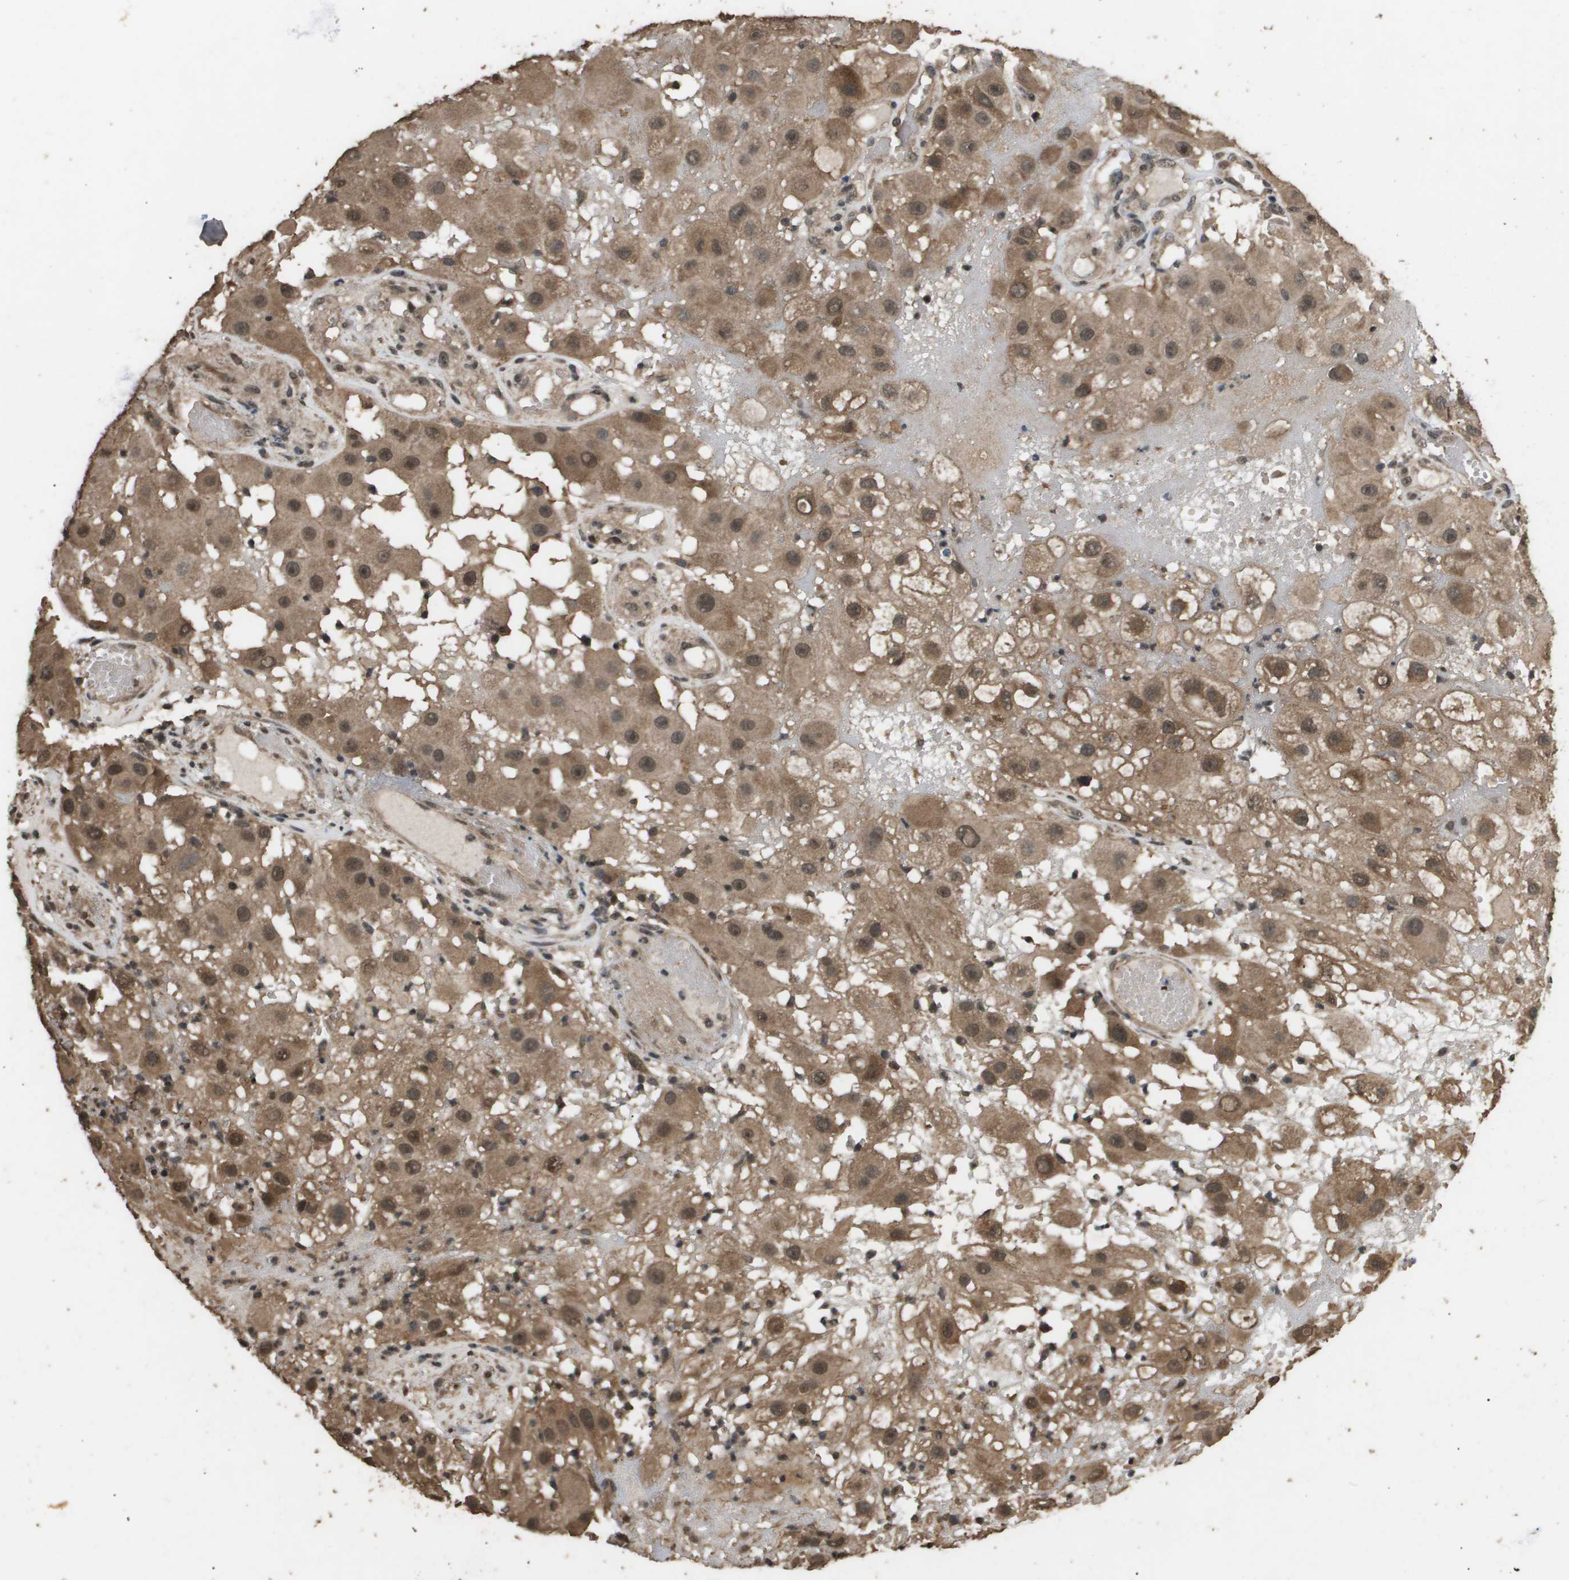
{"staining": {"intensity": "moderate", "quantity": ">75%", "location": "cytoplasmic/membranous,nuclear"}, "tissue": "melanoma", "cell_type": "Tumor cells", "image_type": "cancer", "snomed": [{"axis": "morphology", "description": "Malignant melanoma, NOS"}, {"axis": "topography", "description": "Skin"}], "caption": "Immunohistochemical staining of melanoma demonstrates medium levels of moderate cytoplasmic/membranous and nuclear staining in about >75% of tumor cells. Immunohistochemistry (ihc) stains the protein in brown and the nuclei are stained blue.", "gene": "ING1", "patient": {"sex": "female", "age": 81}}